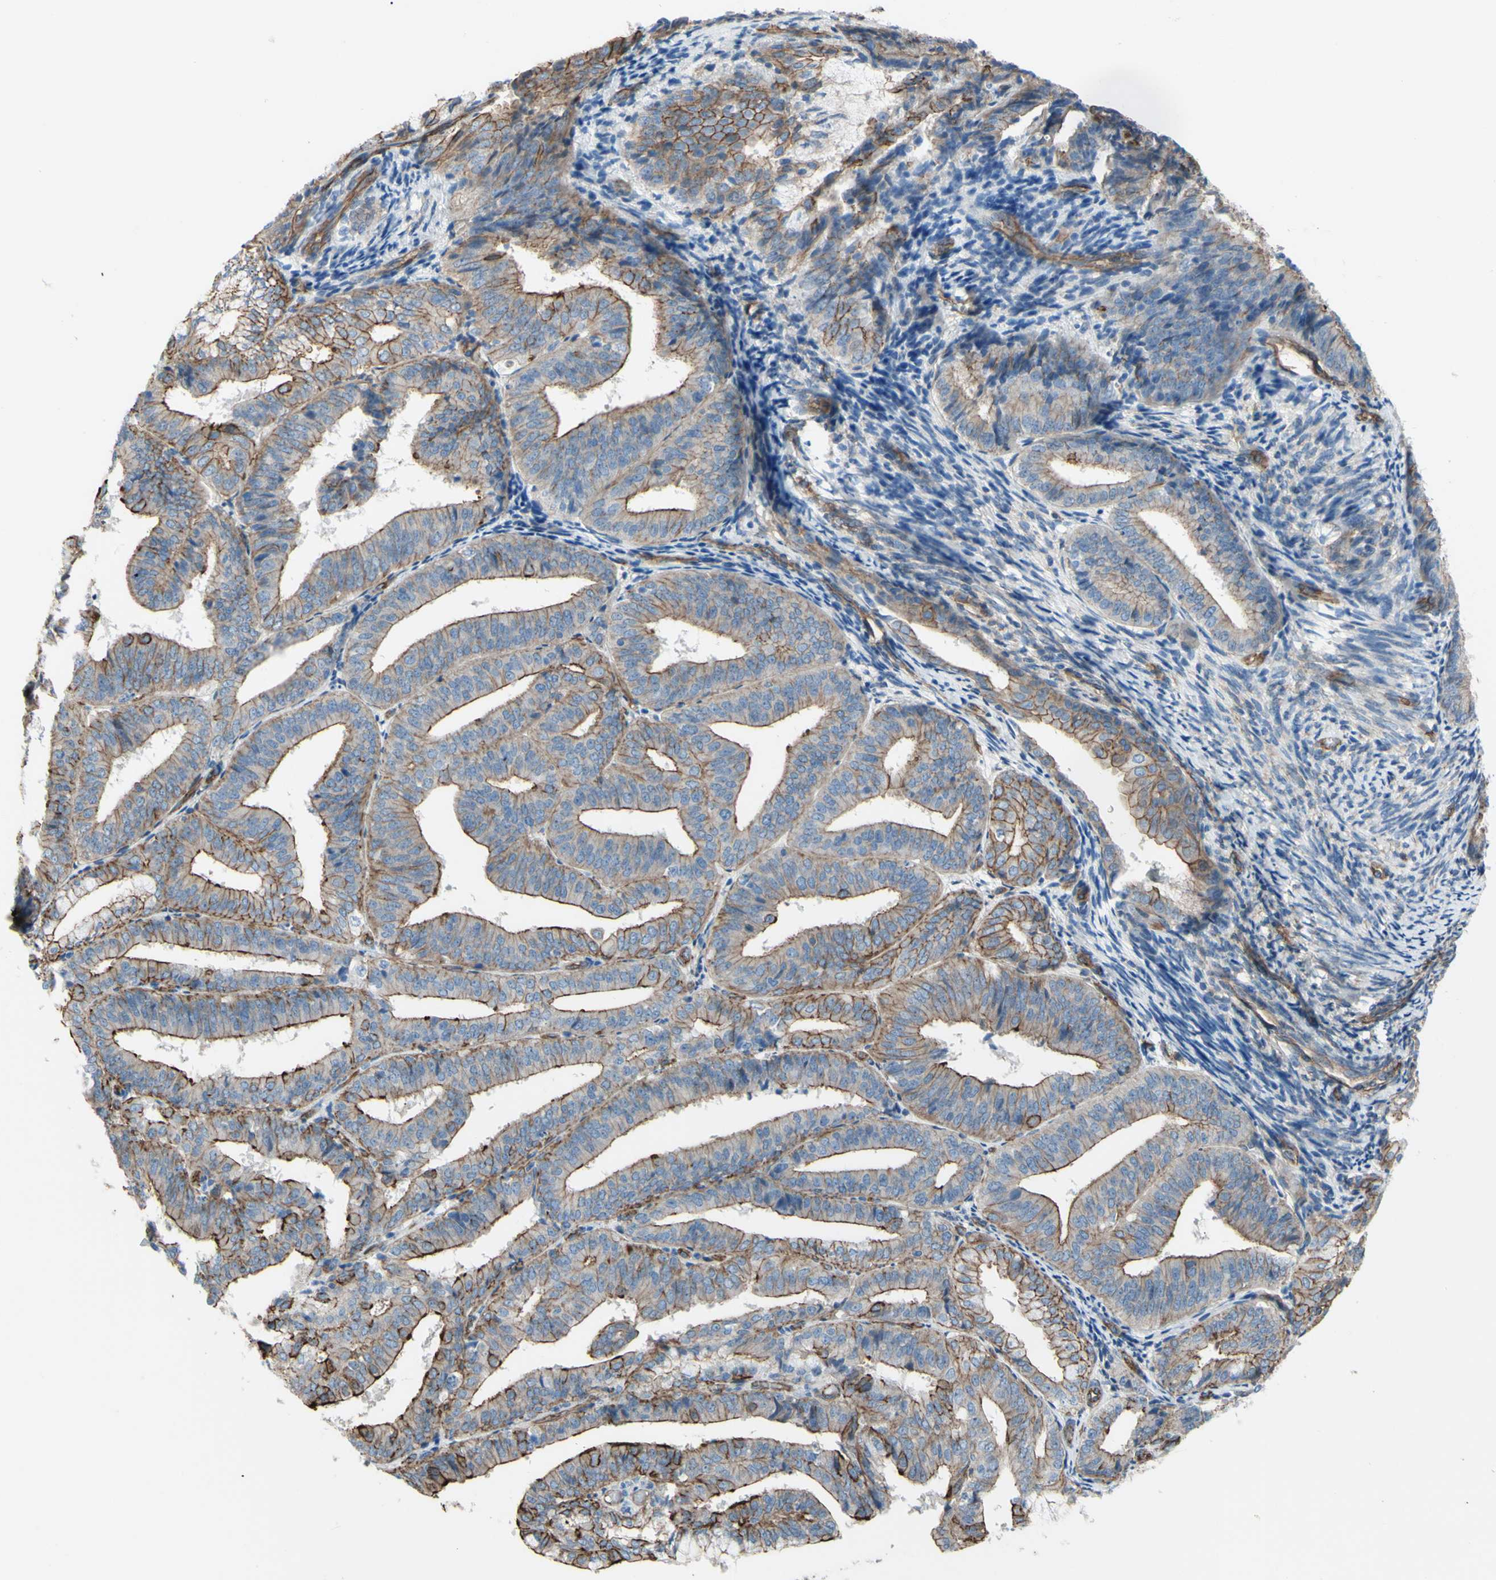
{"staining": {"intensity": "moderate", "quantity": ">75%", "location": "cytoplasmic/membranous"}, "tissue": "endometrial cancer", "cell_type": "Tumor cells", "image_type": "cancer", "snomed": [{"axis": "morphology", "description": "Adenocarcinoma, NOS"}, {"axis": "topography", "description": "Endometrium"}], "caption": "IHC image of neoplastic tissue: endometrial cancer (adenocarcinoma) stained using IHC reveals medium levels of moderate protein expression localized specifically in the cytoplasmic/membranous of tumor cells, appearing as a cytoplasmic/membranous brown color.", "gene": "TPBG", "patient": {"sex": "female", "age": 63}}